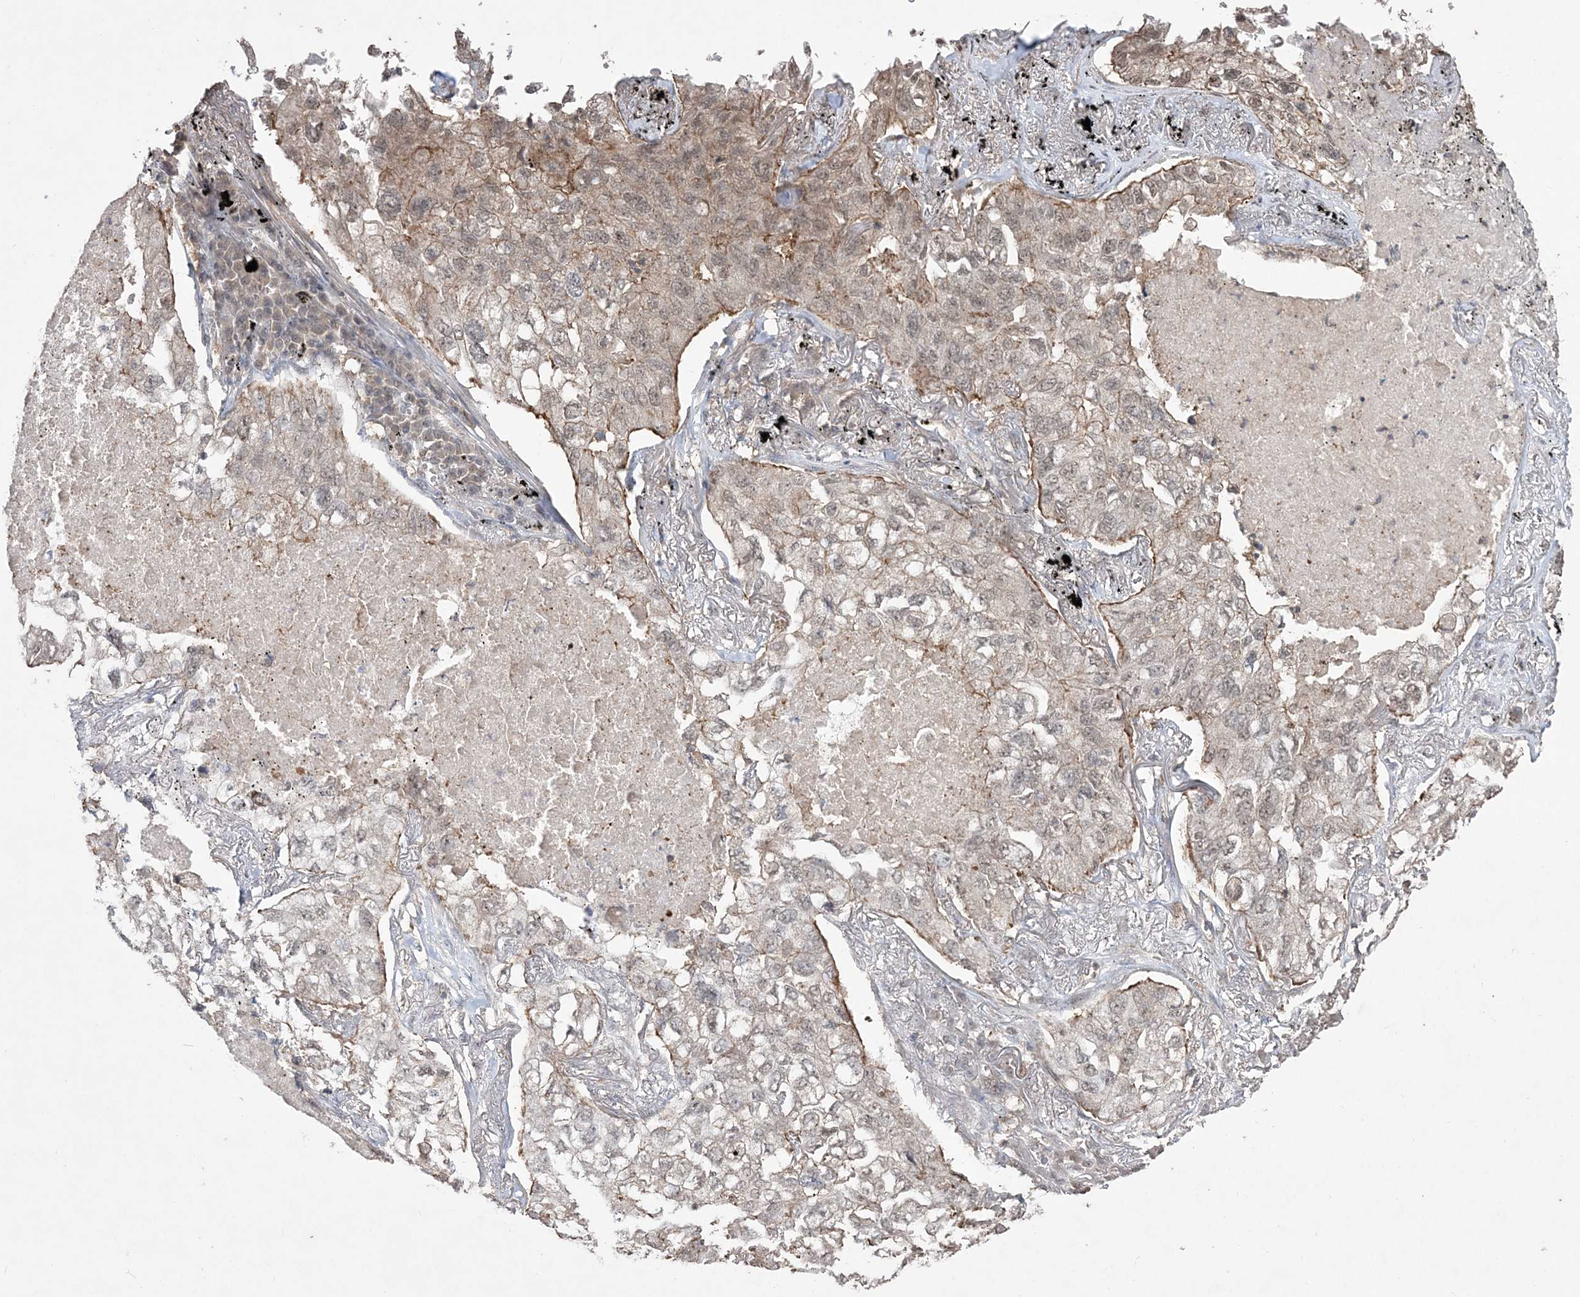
{"staining": {"intensity": "weak", "quantity": "25%-75%", "location": "cytoplasmic/membranous"}, "tissue": "lung cancer", "cell_type": "Tumor cells", "image_type": "cancer", "snomed": [{"axis": "morphology", "description": "Adenocarcinoma, NOS"}, {"axis": "topography", "description": "Lung"}], "caption": "Protein expression analysis of human adenocarcinoma (lung) reveals weak cytoplasmic/membranous positivity in about 25%-75% of tumor cells.", "gene": "EHHADH", "patient": {"sex": "male", "age": 65}}